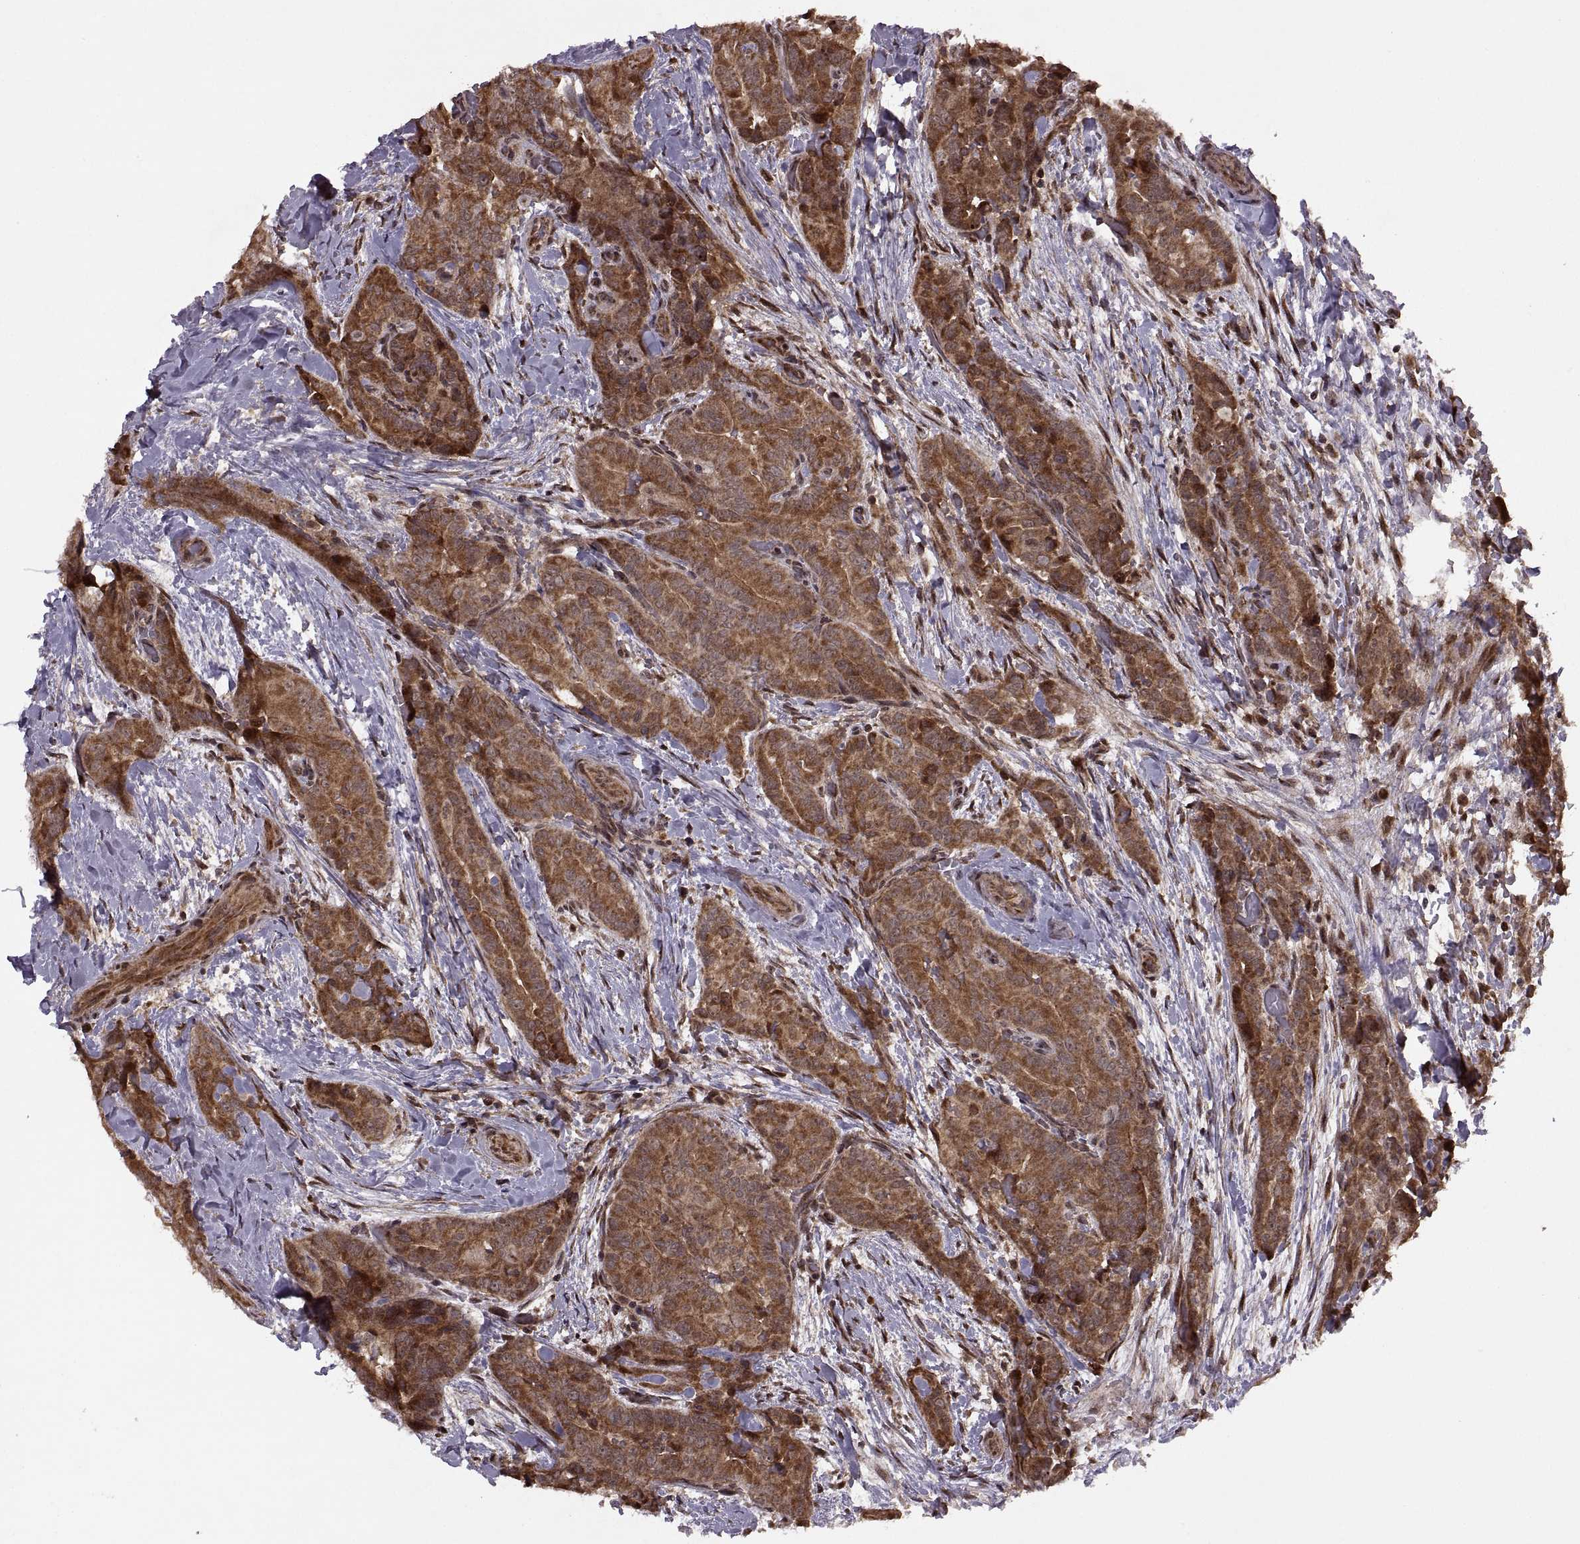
{"staining": {"intensity": "moderate", "quantity": ">75%", "location": "cytoplasmic/membranous"}, "tissue": "thyroid cancer", "cell_type": "Tumor cells", "image_type": "cancer", "snomed": [{"axis": "morphology", "description": "Papillary adenocarcinoma, NOS"}, {"axis": "topography", "description": "Thyroid gland"}], "caption": "A brown stain shows moderate cytoplasmic/membranous positivity of a protein in thyroid cancer (papillary adenocarcinoma) tumor cells.", "gene": "PTOV1", "patient": {"sex": "male", "age": 61}}